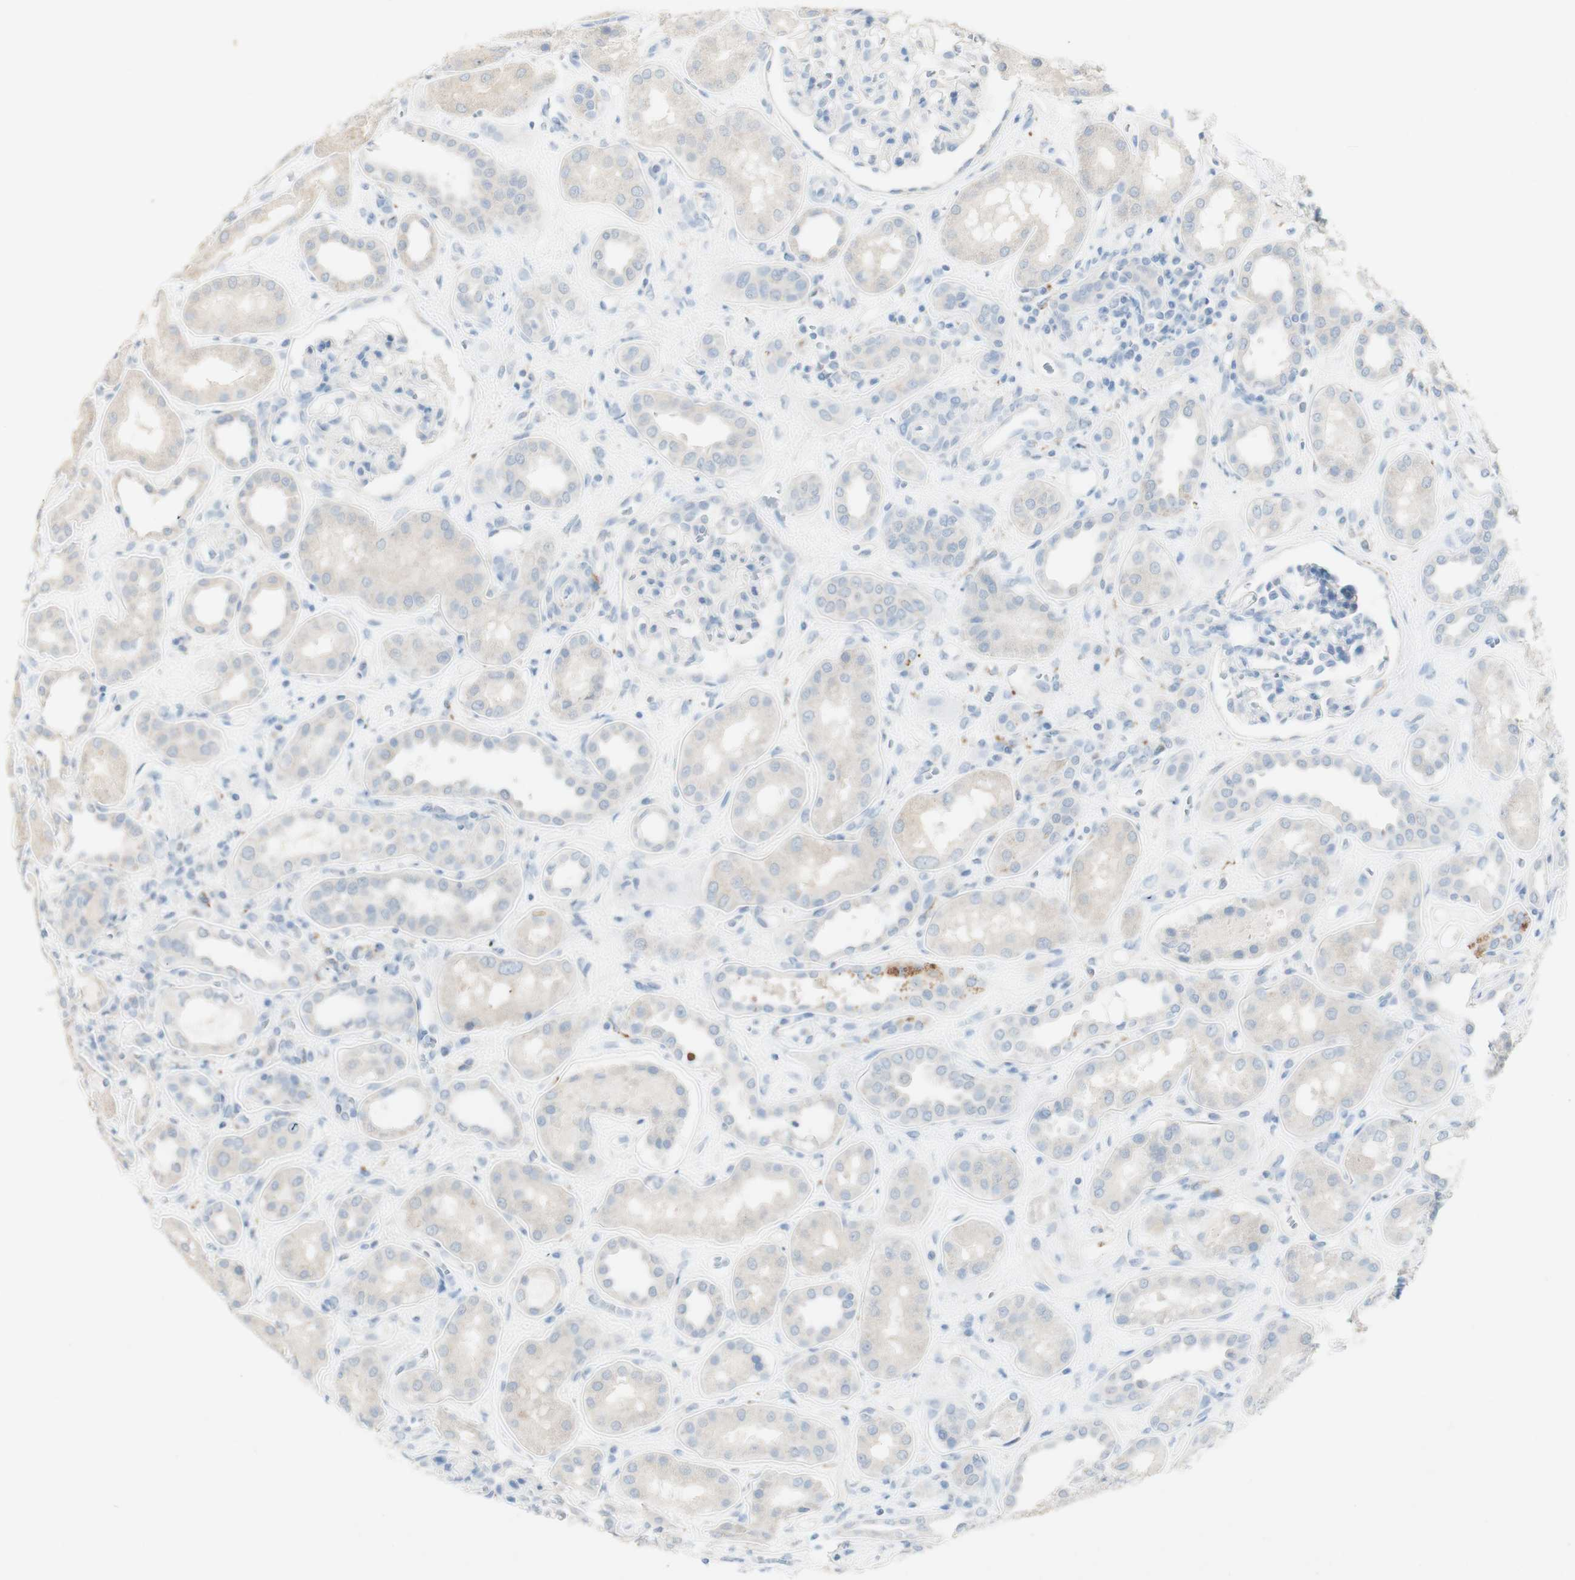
{"staining": {"intensity": "negative", "quantity": "none", "location": "none"}, "tissue": "kidney", "cell_type": "Cells in glomeruli", "image_type": "normal", "snomed": [{"axis": "morphology", "description": "Normal tissue, NOS"}, {"axis": "topography", "description": "Kidney"}], "caption": "Human kidney stained for a protein using immunohistochemistry (IHC) demonstrates no positivity in cells in glomeruli.", "gene": "ART3", "patient": {"sex": "male", "age": 59}}